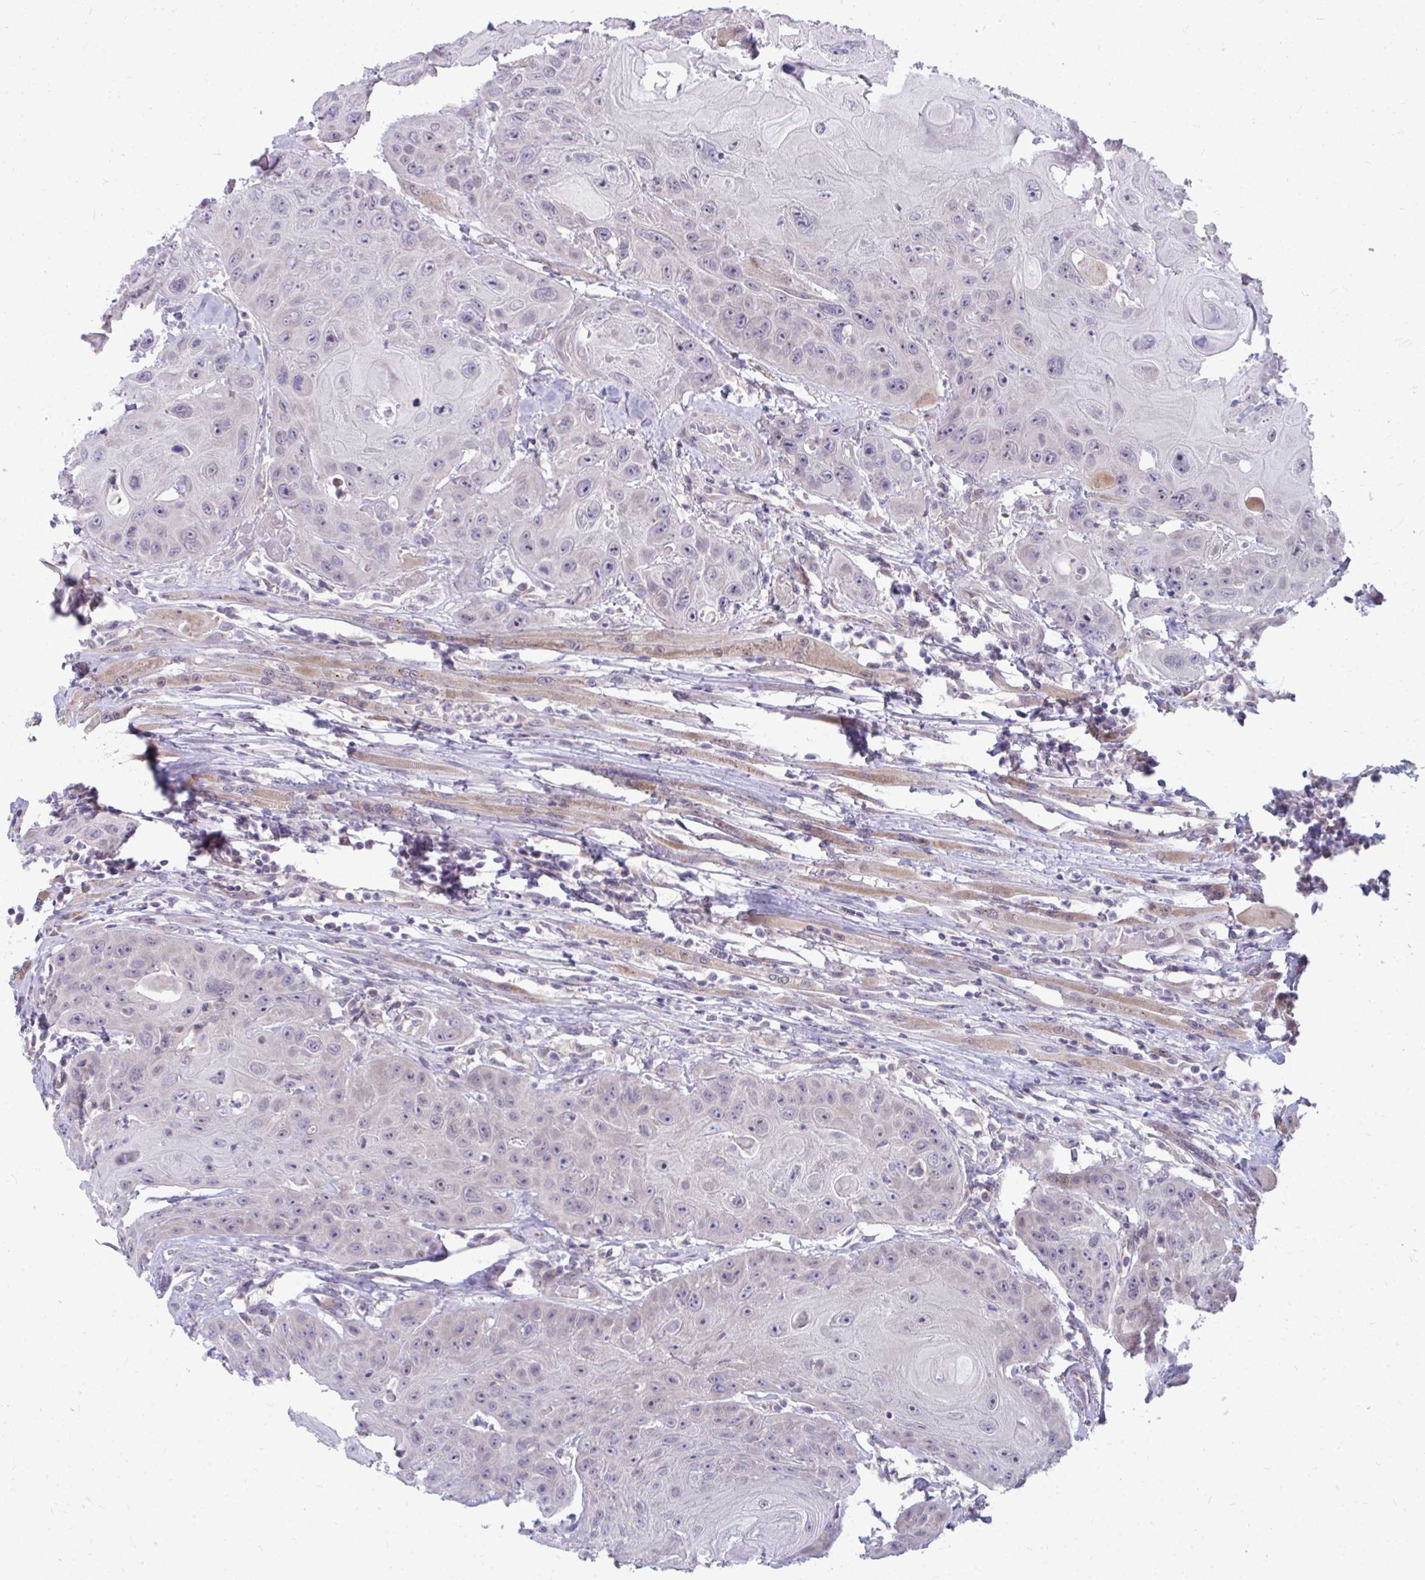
{"staining": {"intensity": "negative", "quantity": "none", "location": "none"}, "tissue": "head and neck cancer", "cell_type": "Tumor cells", "image_type": "cancer", "snomed": [{"axis": "morphology", "description": "Squamous cell carcinoma, NOS"}, {"axis": "topography", "description": "Head-Neck"}], "caption": "The image reveals no staining of tumor cells in head and neck squamous cell carcinoma.", "gene": "MROH8", "patient": {"sex": "female", "age": 59}}